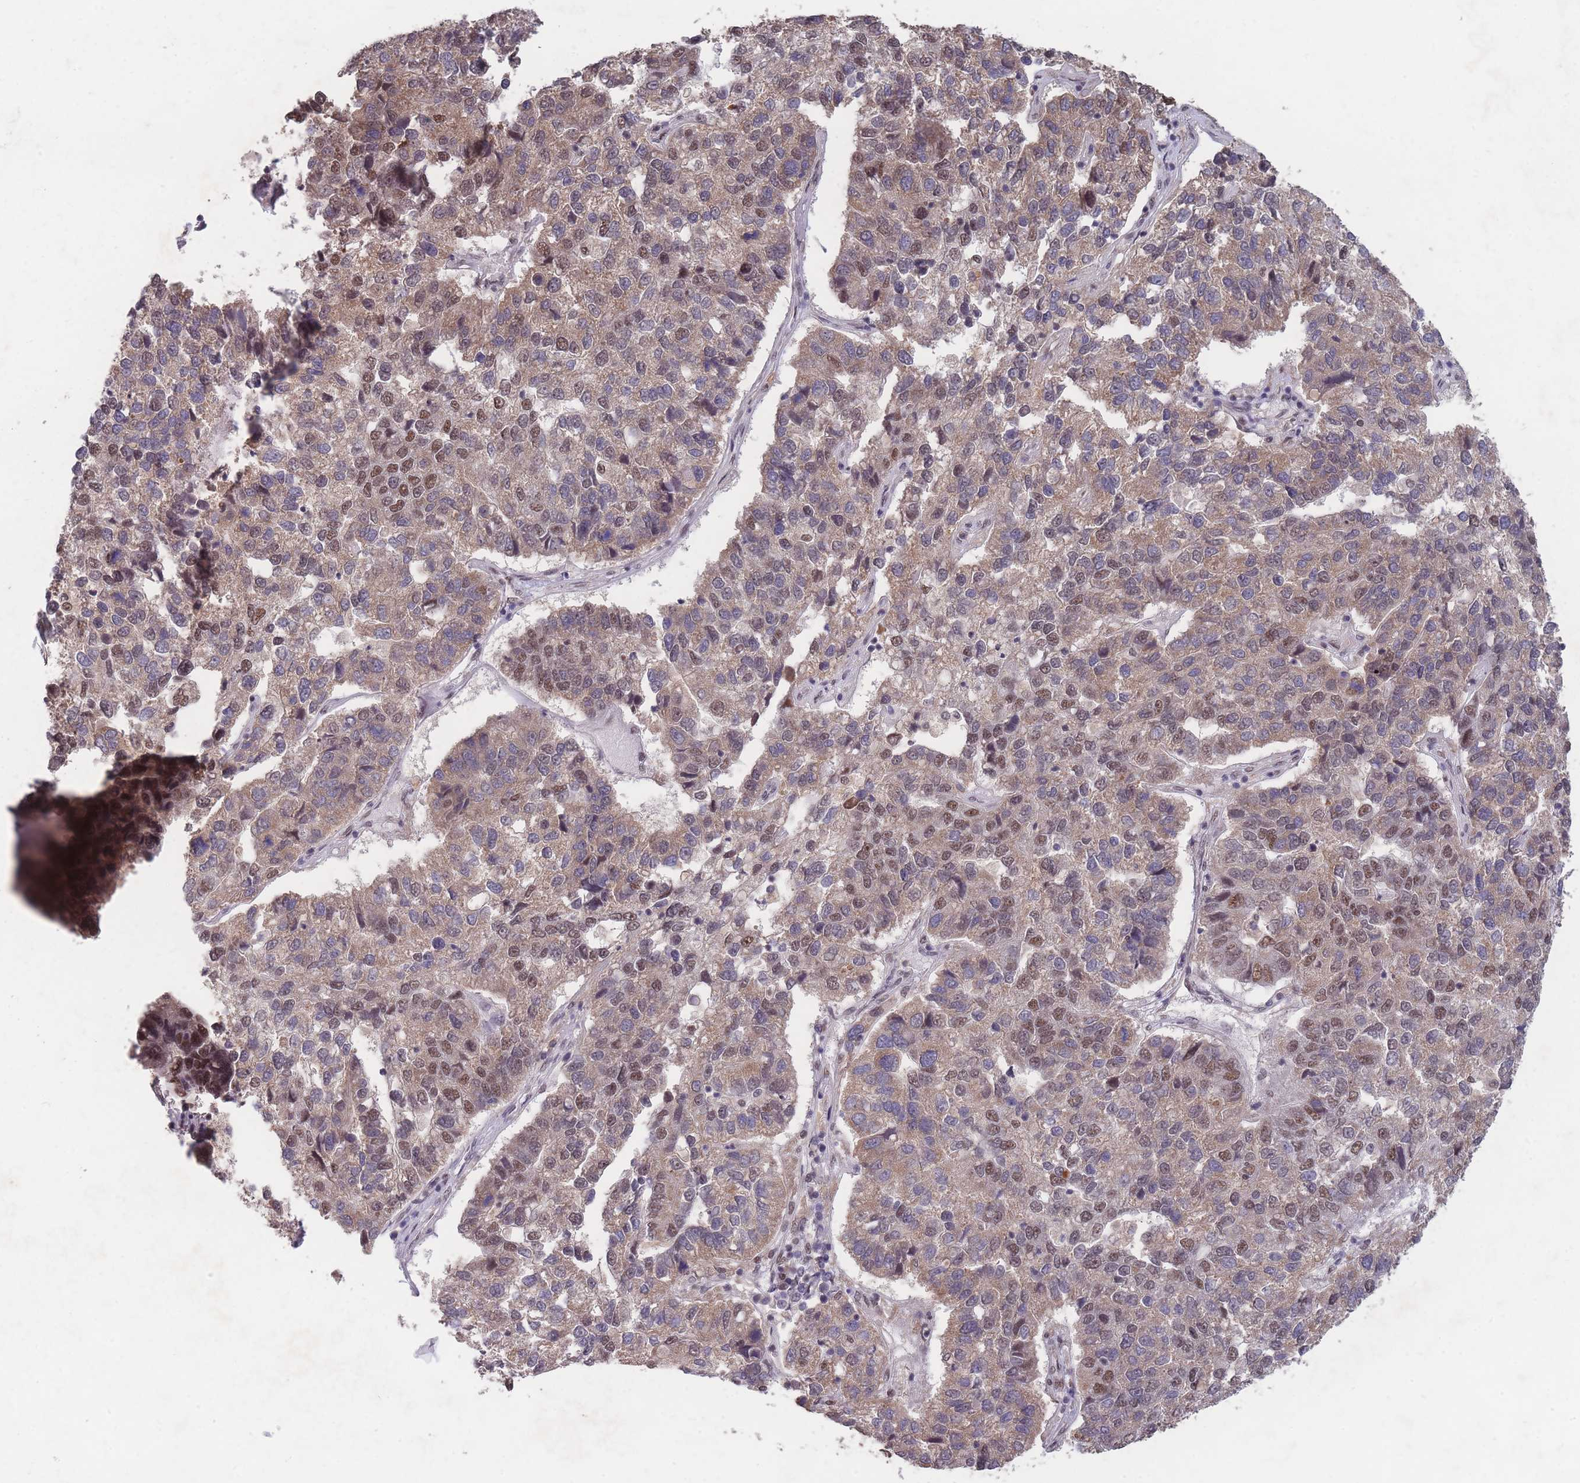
{"staining": {"intensity": "moderate", "quantity": ">75%", "location": "cytoplasmic/membranous,nuclear"}, "tissue": "pancreatic cancer", "cell_type": "Tumor cells", "image_type": "cancer", "snomed": [{"axis": "morphology", "description": "Adenocarcinoma, NOS"}, {"axis": "topography", "description": "Pancreas"}], "caption": "This micrograph demonstrates pancreatic adenocarcinoma stained with immunohistochemistry (IHC) to label a protein in brown. The cytoplasmic/membranous and nuclear of tumor cells show moderate positivity for the protein. Nuclei are counter-stained blue.", "gene": "SNRPA1", "patient": {"sex": "female", "age": 61}}